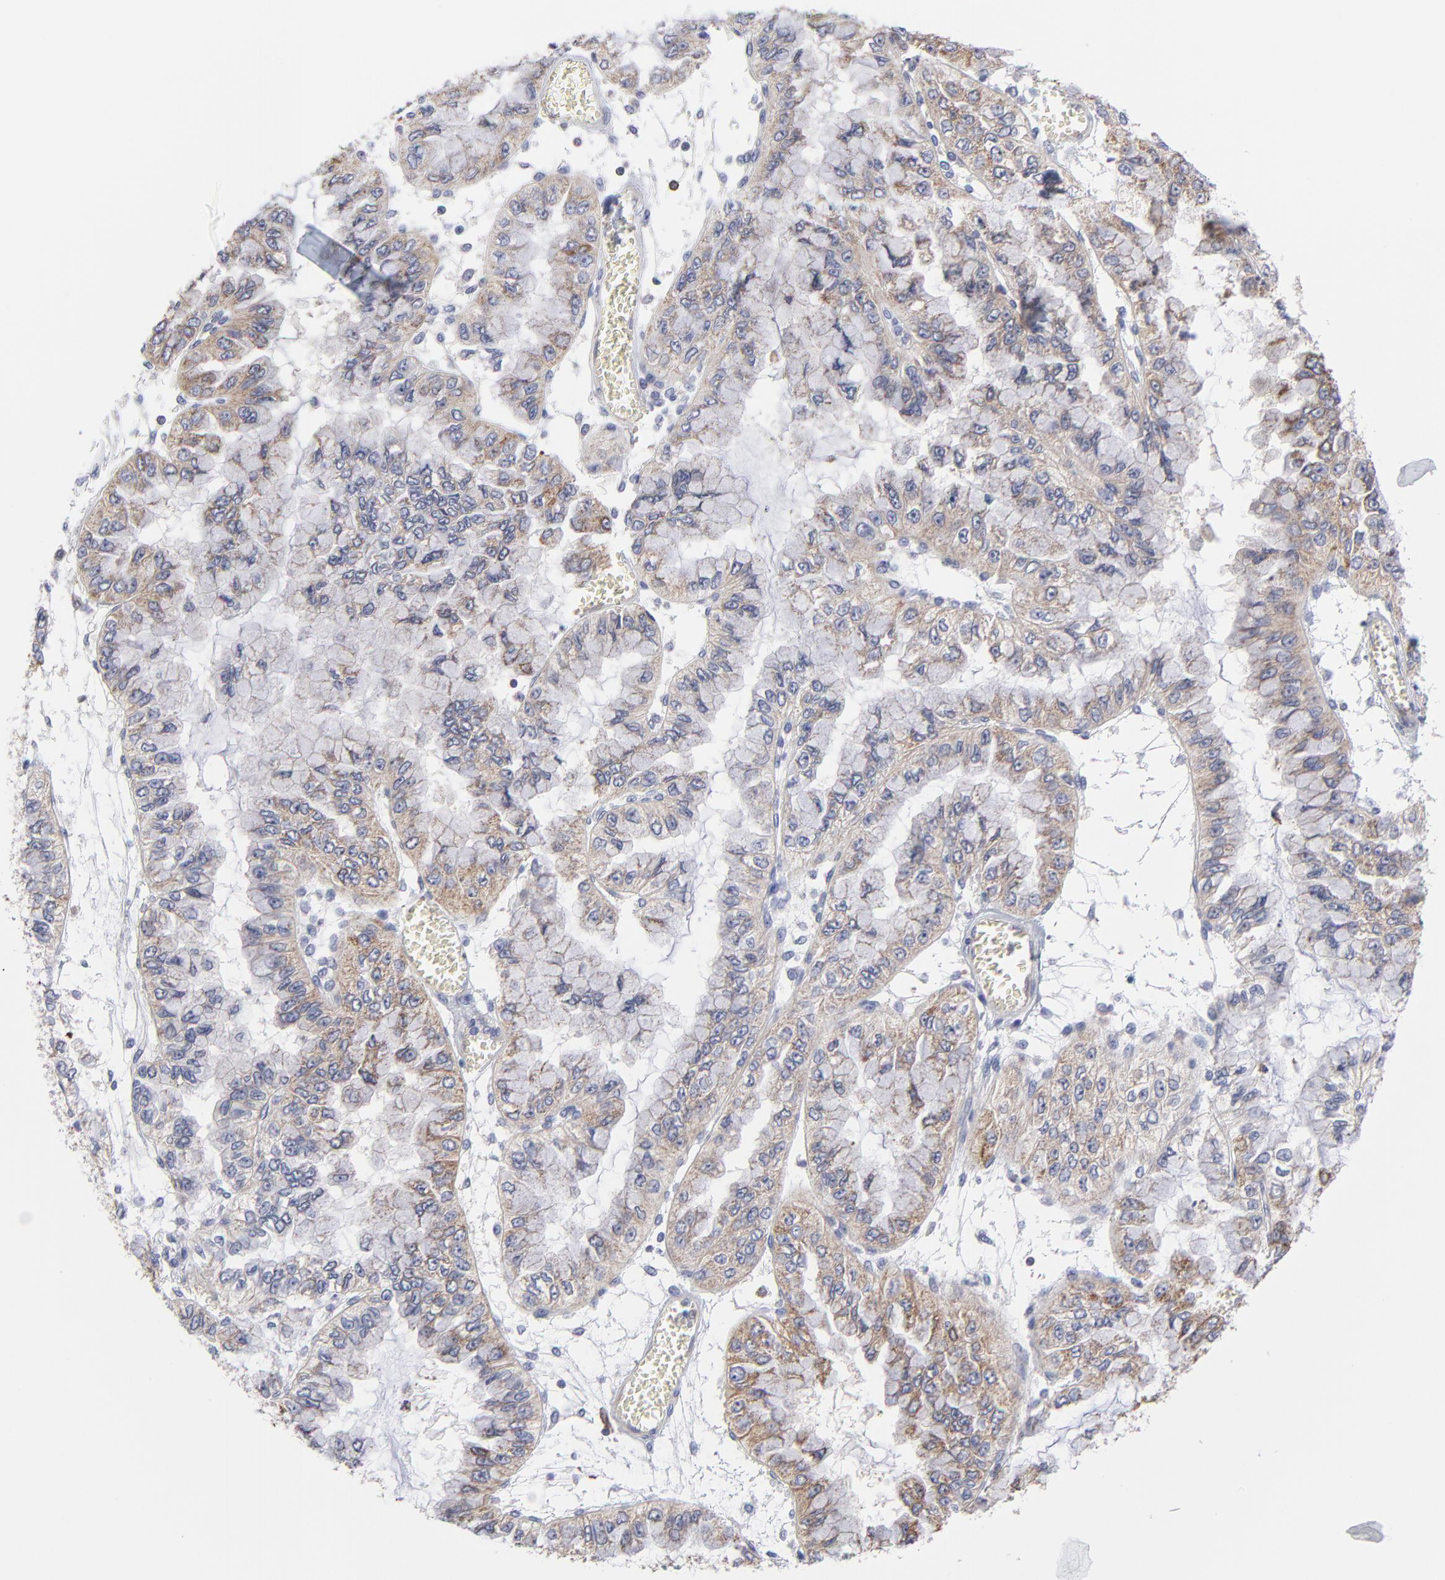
{"staining": {"intensity": "weak", "quantity": "25%-75%", "location": "cytoplasmic/membranous"}, "tissue": "liver cancer", "cell_type": "Tumor cells", "image_type": "cancer", "snomed": [{"axis": "morphology", "description": "Cholangiocarcinoma"}, {"axis": "topography", "description": "Liver"}], "caption": "Protein analysis of liver cholangiocarcinoma tissue shows weak cytoplasmic/membranous positivity in about 25%-75% of tumor cells.", "gene": "NFKBIA", "patient": {"sex": "female", "age": 79}}